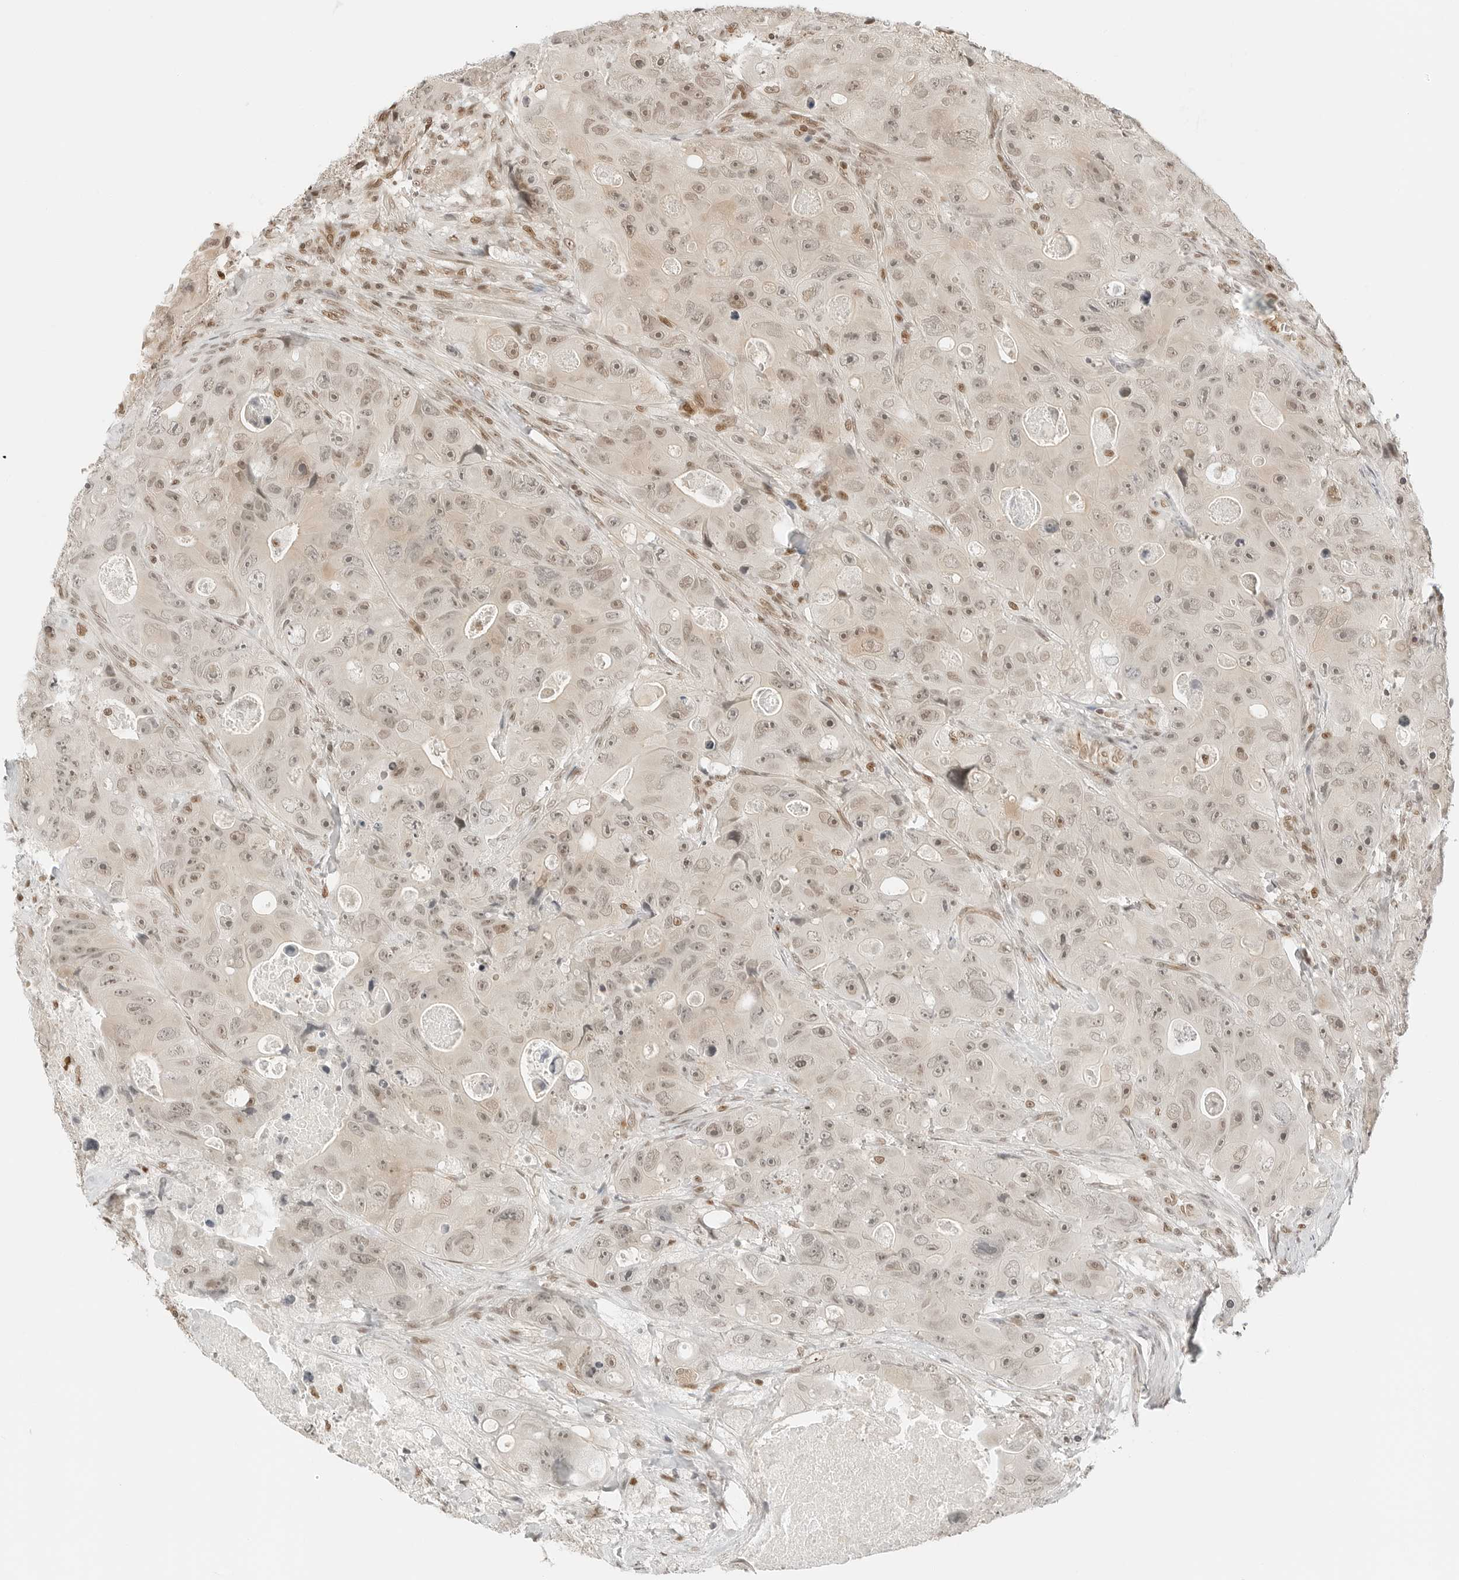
{"staining": {"intensity": "weak", "quantity": ">75%", "location": "nuclear"}, "tissue": "colorectal cancer", "cell_type": "Tumor cells", "image_type": "cancer", "snomed": [{"axis": "morphology", "description": "Adenocarcinoma, NOS"}, {"axis": "topography", "description": "Colon"}], "caption": "Adenocarcinoma (colorectal) stained with IHC reveals weak nuclear expression in approximately >75% of tumor cells.", "gene": "CRTC2", "patient": {"sex": "female", "age": 46}}